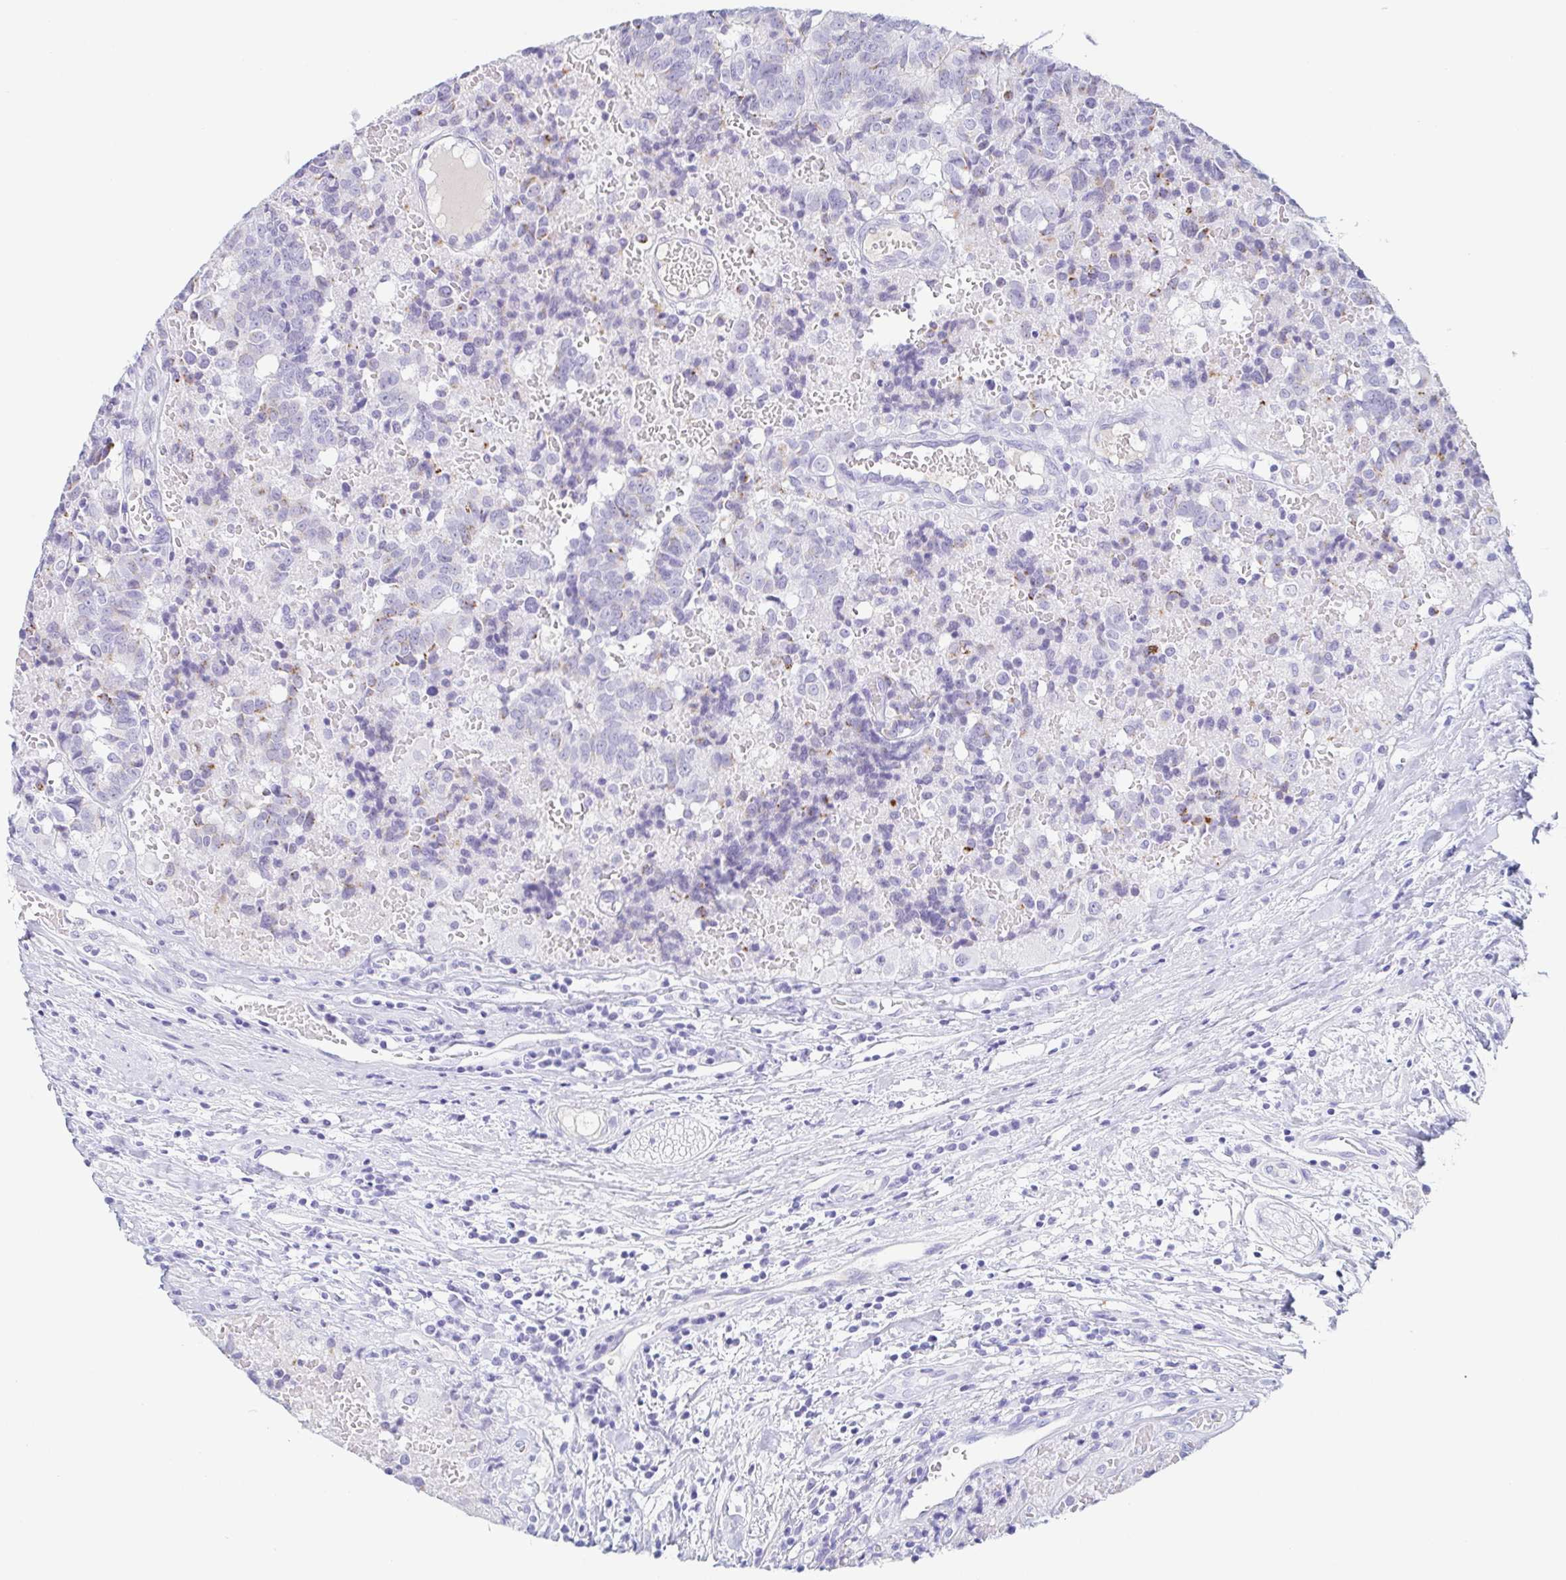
{"staining": {"intensity": "negative", "quantity": "none", "location": "none"}, "tissue": "prostate cancer", "cell_type": "Tumor cells", "image_type": "cancer", "snomed": [{"axis": "morphology", "description": "Adenocarcinoma, High grade"}, {"axis": "topography", "description": "Prostate and seminal vesicle, NOS"}], "caption": "Immunohistochemical staining of human prostate cancer (high-grade adenocarcinoma) exhibits no significant staining in tumor cells.", "gene": "LDLRAD1", "patient": {"sex": "male", "age": 60}}